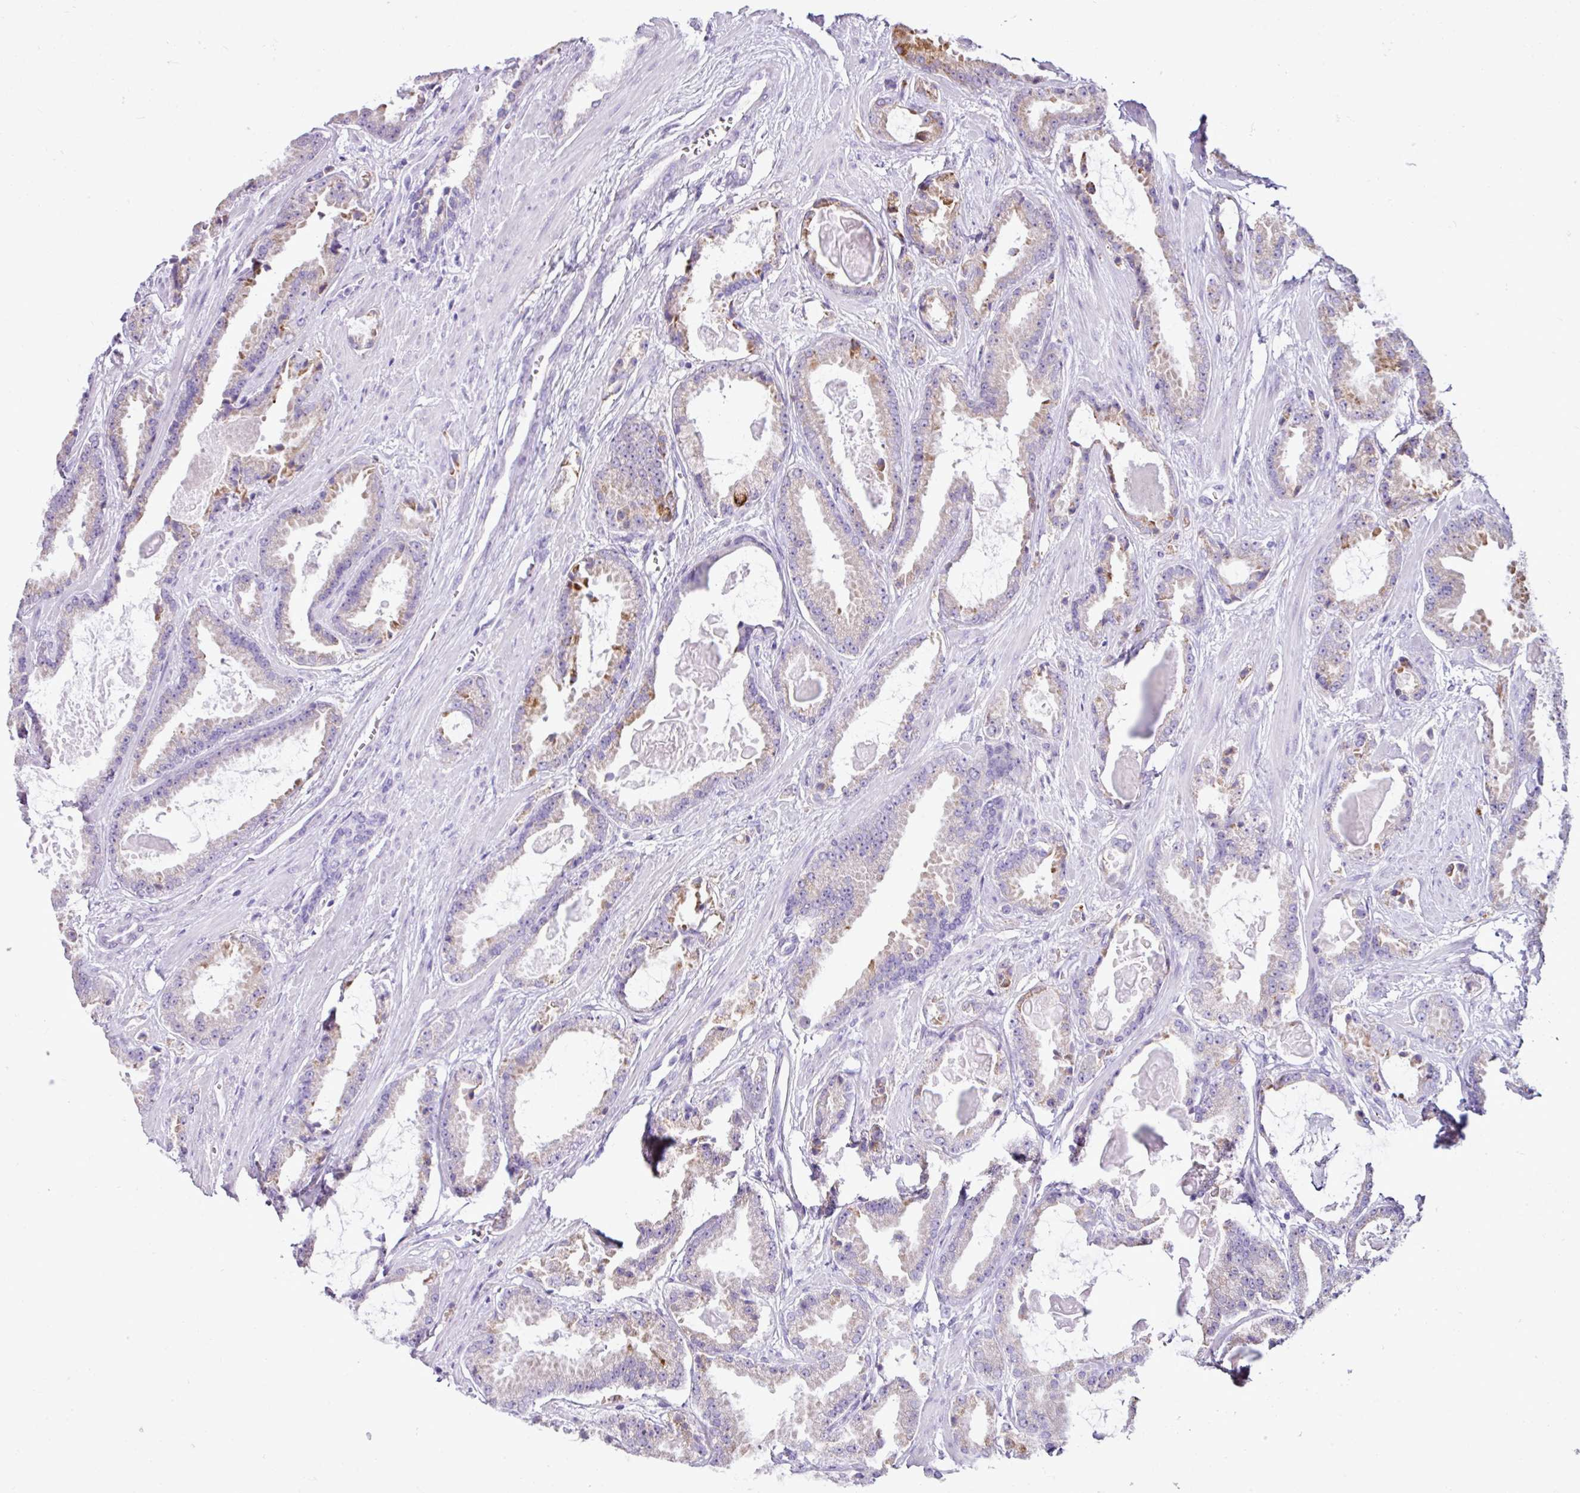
{"staining": {"intensity": "moderate", "quantity": "<25%", "location": "cytoplasmic/membranous"}, "tissue": "prostate cancer", "cell_type": "Tumor cells", "image_type": "cancer", "snomed": [{"axis": "morphology", "description": "Adenocarcinoma, Low grade"}, {"axis": "topography", "description": "Prostate"}], "caption": "Prostate low-grade adenocarcinoma stained for a protein shows moderate cytoplasmic/membranous positivity in tumor cells.", "gene": "RGS21", "patient": {"sex": "male", "age": 62}}